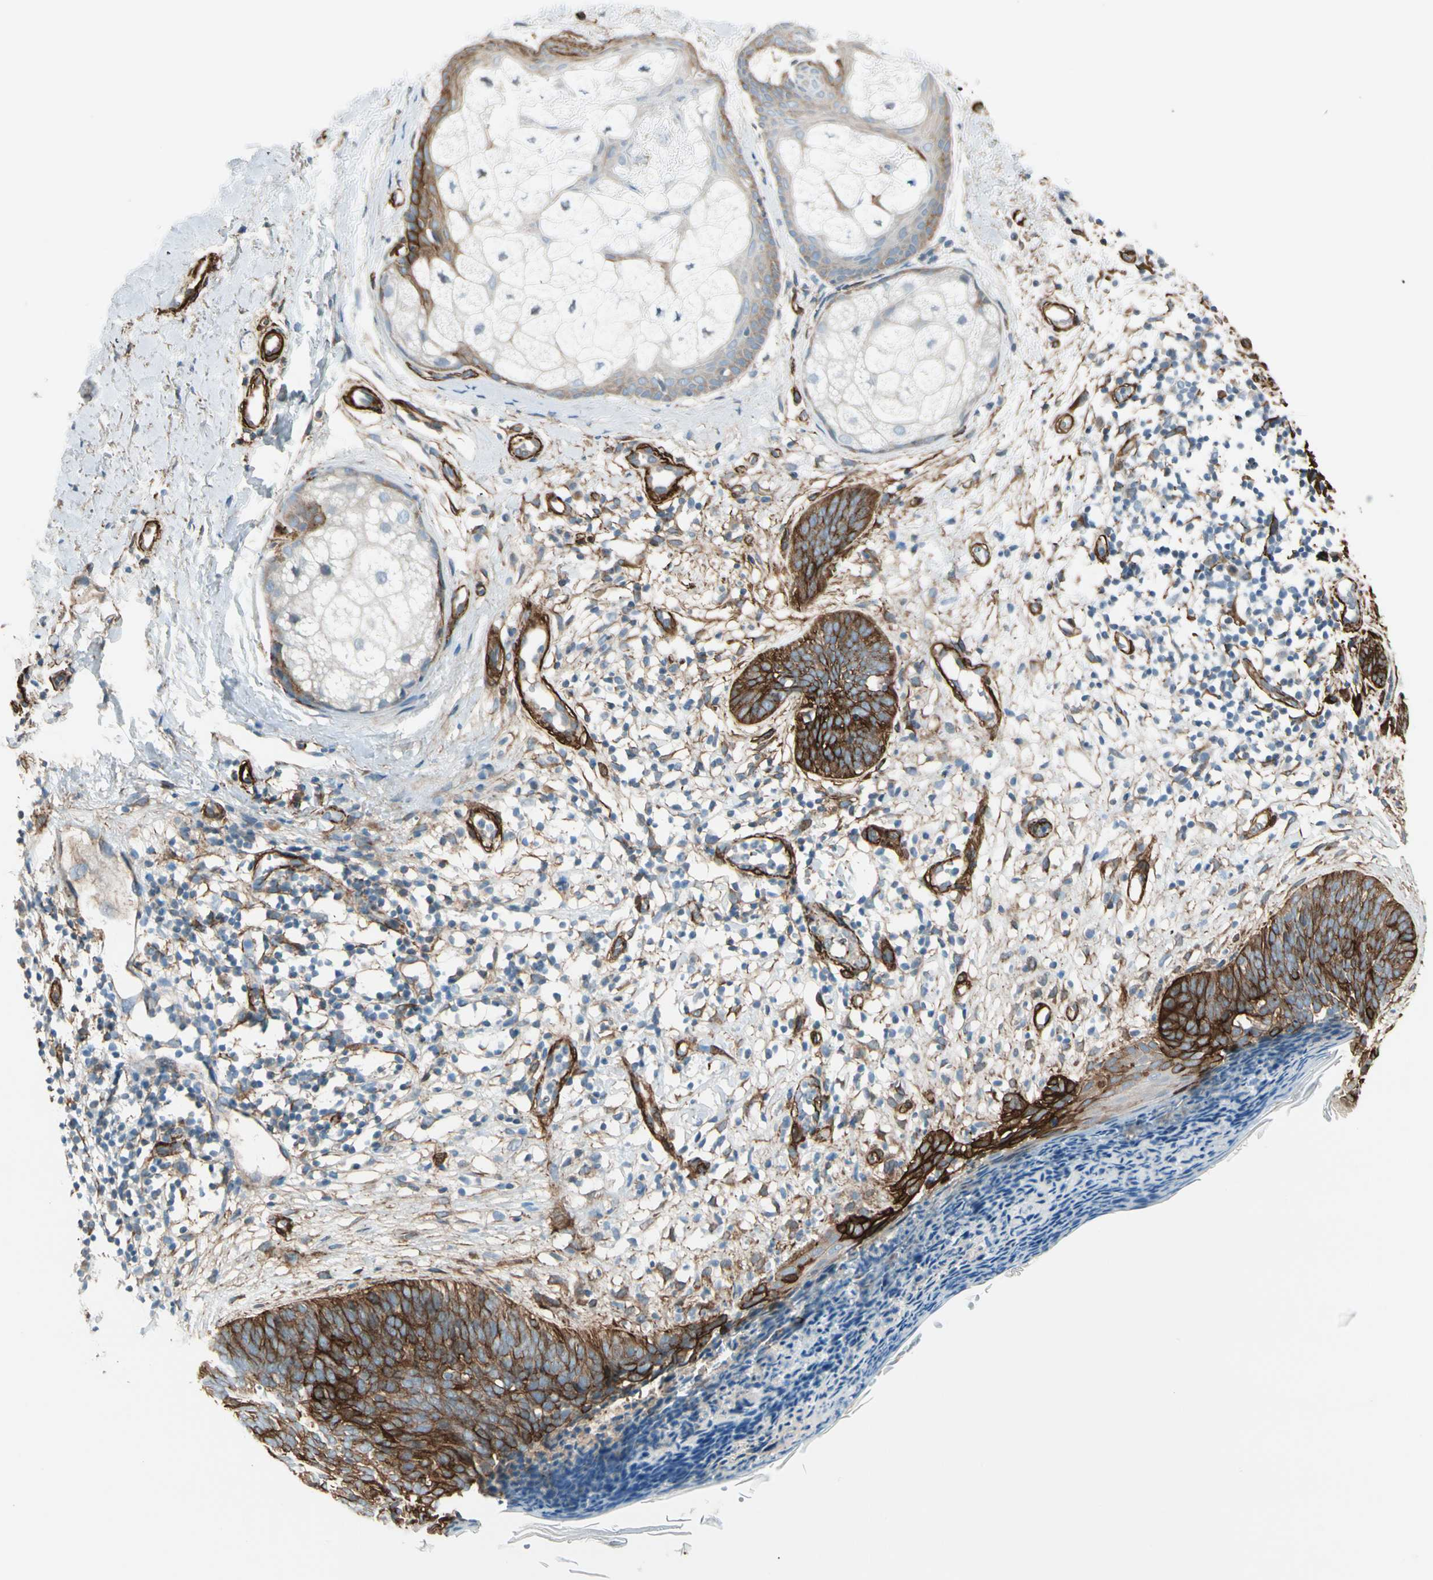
{"staining": {"intensity": "strong", "quantity": ">75%", "location": "cytoplasmic/membranous"}, "tissue": "skin cancer", "cell_type": "Tumor cells", "image_type": "cancer", "snomed": [{"axis": "morphology", "description": "Normal tissue, NOS"}, {"axis": "morphology", "description": "Basal cell carcinoma"}, {"axis": "topography", "description": "Skin"}], "caption": "Protein staining displays strong cytoplasmic/membranous positivity in approximately >75% of tumor cells in skin cancer. The staining is performed using DAB (3,3'-diaminobenzidine) brown chromogen to label protein expression. The nuclei are counter-stained blue using hematoxylin.", "gene": "CALD1", "patient": {"sex": "male", "age": 71}}